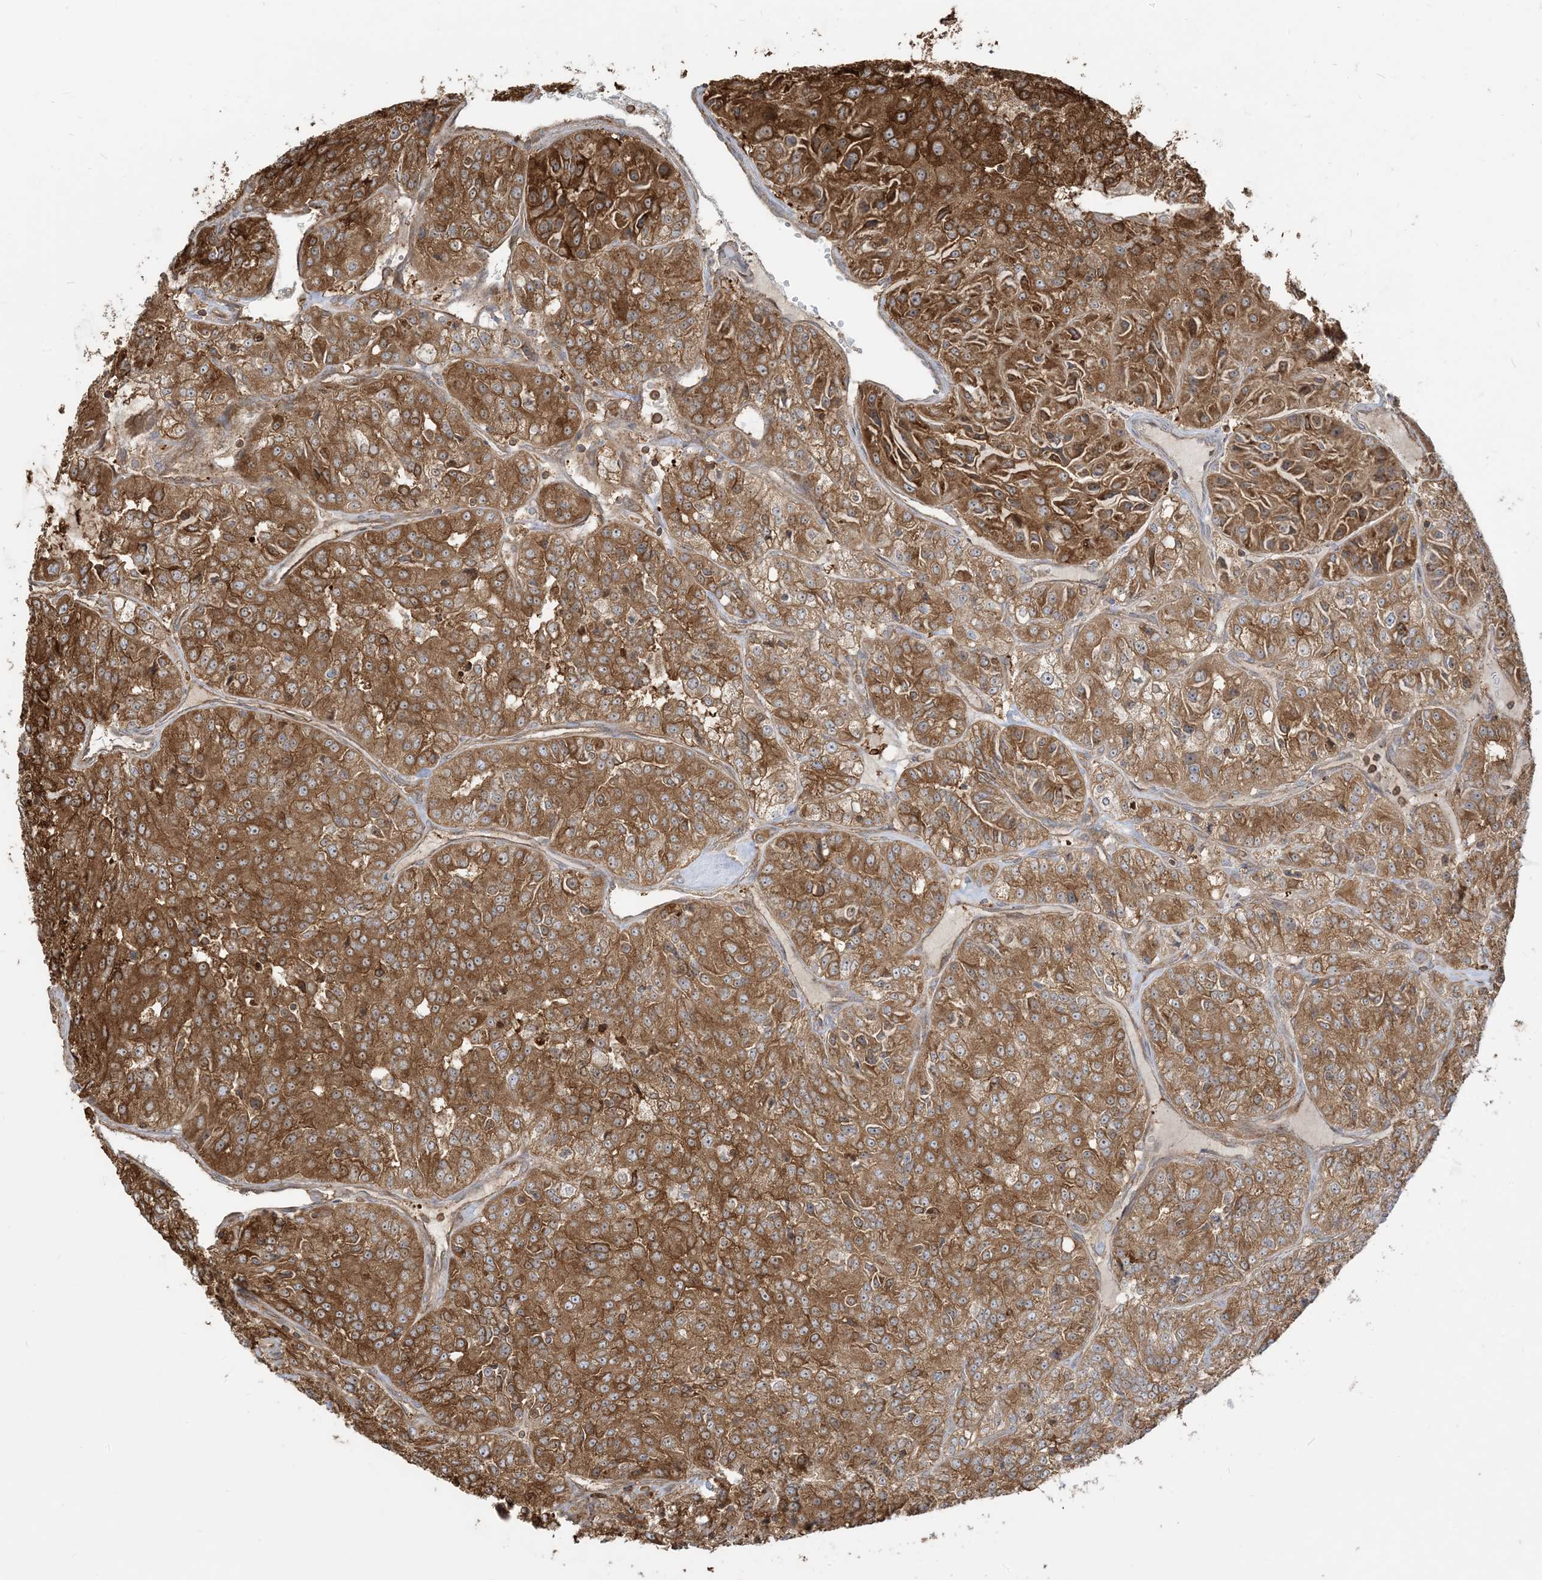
{"staining": {"intensity": "strong", "quantity": ">75%", "location": "cytoplasmic/membranous,nuclear"}, "tissue": "renal cancer", "cell_type": "Tumor cells", "image_type": "cancer", "snomed": [{"axis": "morphology", "description": "Adenocarcinoma, NOS"}, {"axis": "topography", "description": "Kidney"}], "caption": "Strong cytoplasmic/membranous and nuclear protein positivity is identified in approximately >75% of tumor cells in renal cancer.", "gene": "SRP72", "patient": {"sex": "female", "age": 63}}